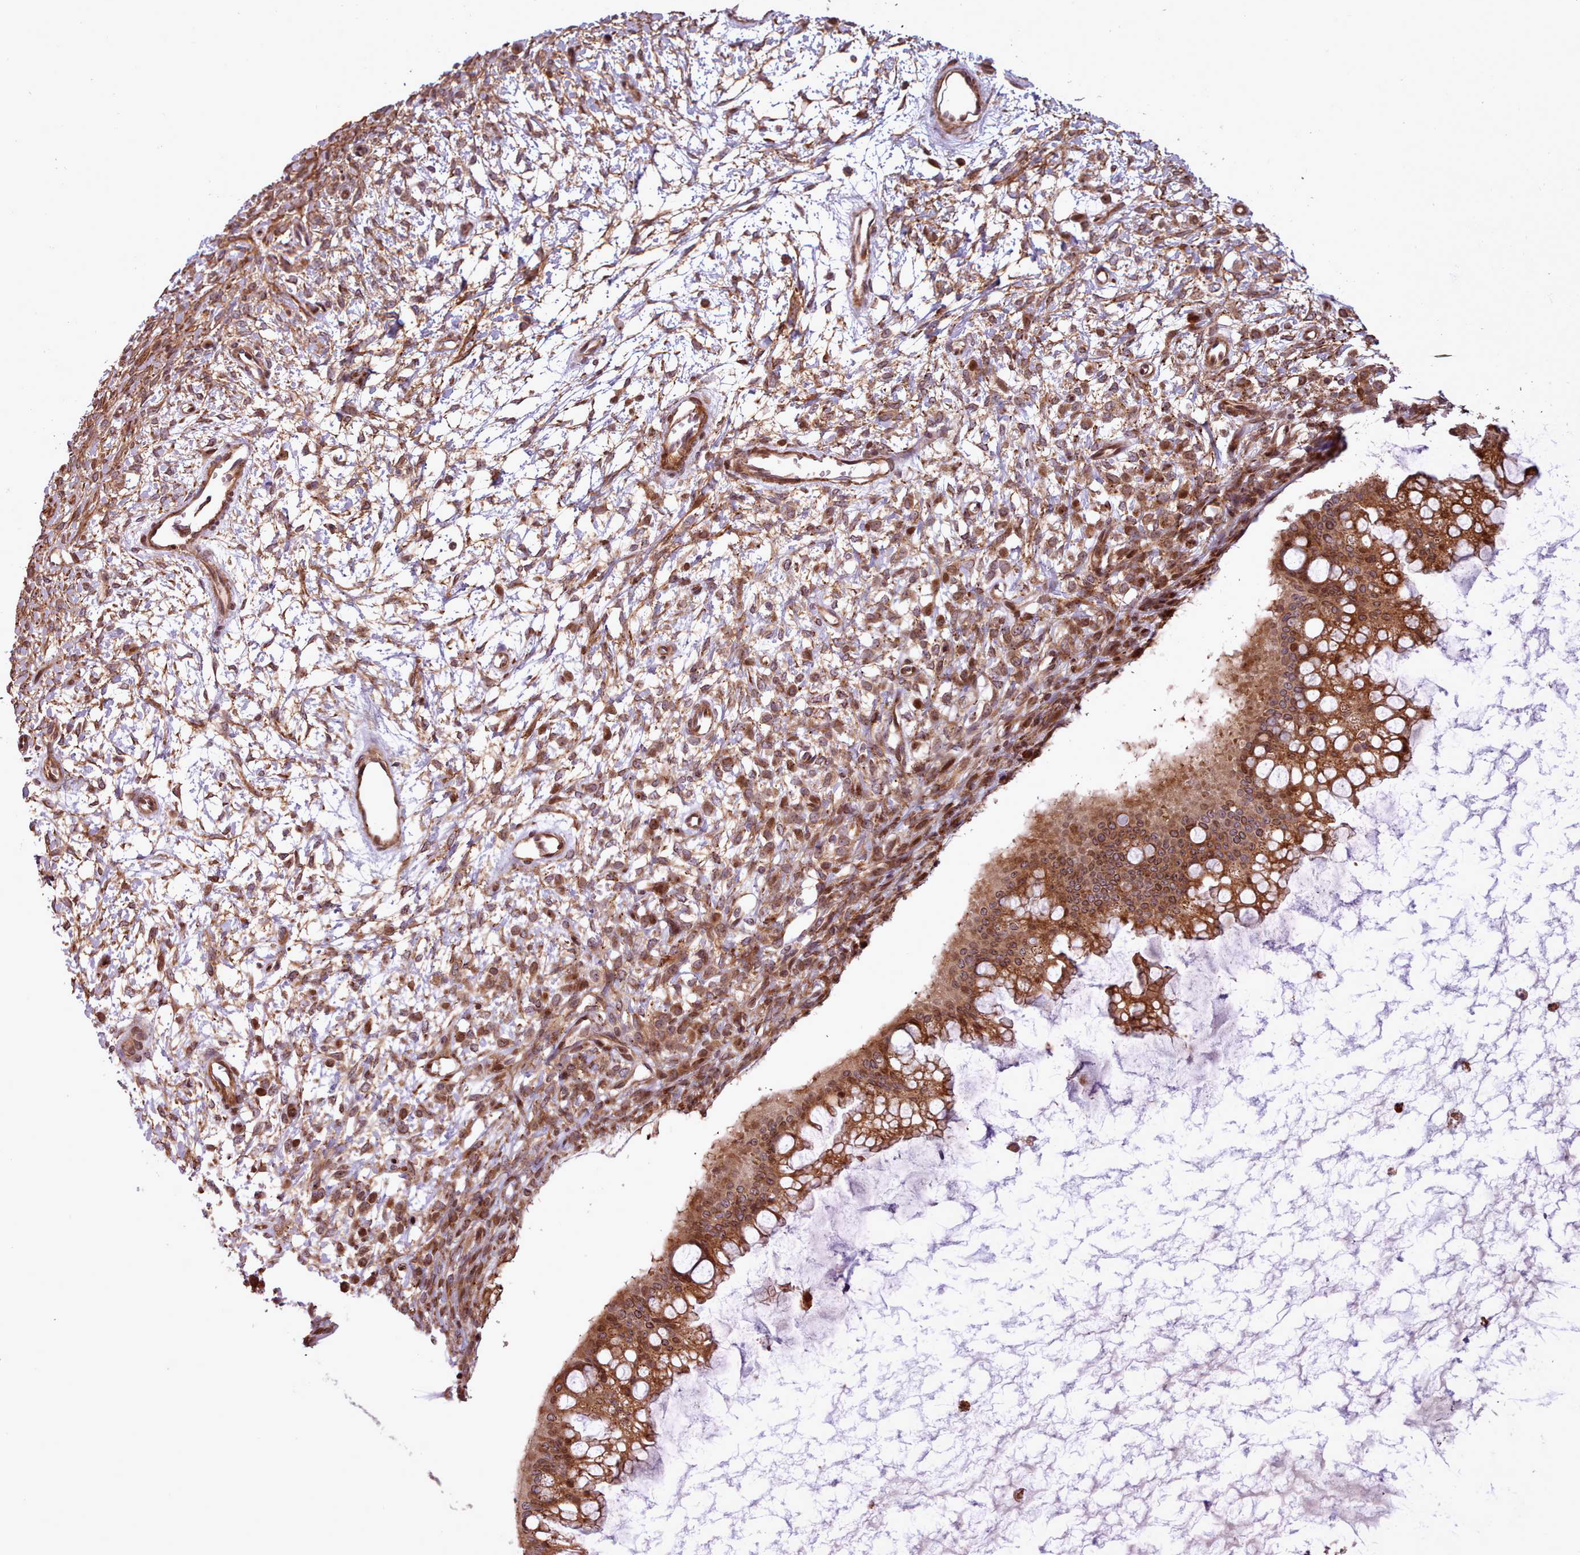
{"staining": {"intensity": "strong", "quantity": ">75%", "location": "cytoplasmic/membranous,nuclear"}, "tissue": "ovarian cancer", "cell_type": "Tumor cells", "image_type": "cancer", "snomed": [{"axis": "morphology", "description": "Cystadenocarcinoma, mucinous, NOS"}, {"axis": "topography", "description": "Ovary"}], "caption": "The histopathology image demonstrates immunohistochemical staining of ovarian cancer (mucinous cystadenocarcinoma). There is strong cytoplasmic/membranous and nuclear staining is seen in about >75% of tumor cells. The protein of interest is shown in brown color, while the nuclei are stained blue.", "gene": "NLRP7", "patient": {"sex": "female", "age": 73}}